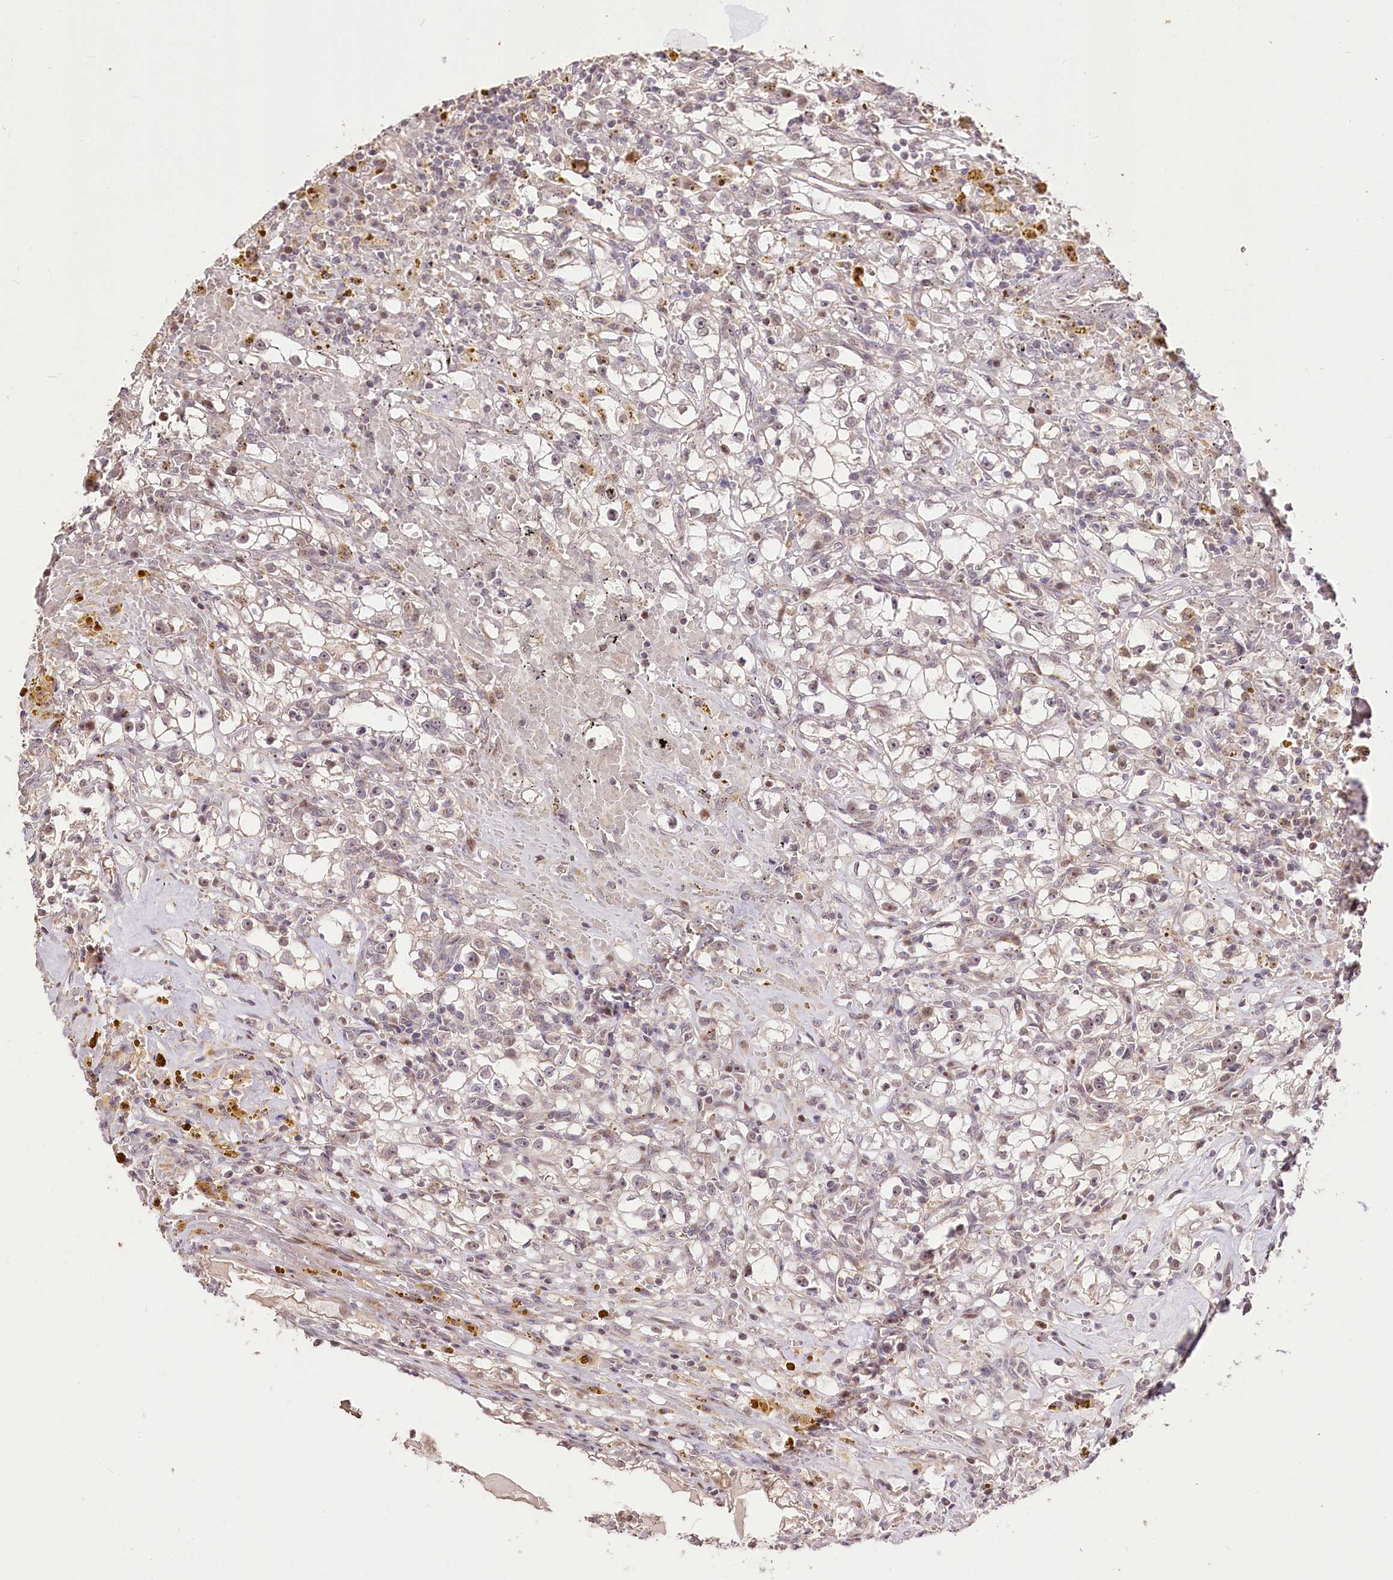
{"staining": {"intensity": "negative", "quantity": "none", "location": "none"}, "tissue": "renal cancer", "cell_type": "Tumor cells", "image_type": "cancer", "snomed": [{"axis": "morphology", "description": "Adenocarcinoma, NOS"}, {"axis": "topography", "description": "Kidney"}], "caption": "Immunohistochemistry photomicrograph of neoplastic tissue: human adenocarcinoma (renal) stained with DAB reveals no significant protein staining in tumor cells.", "gene": "CARD19", "patient": {"sex": "male", "age": 56}}